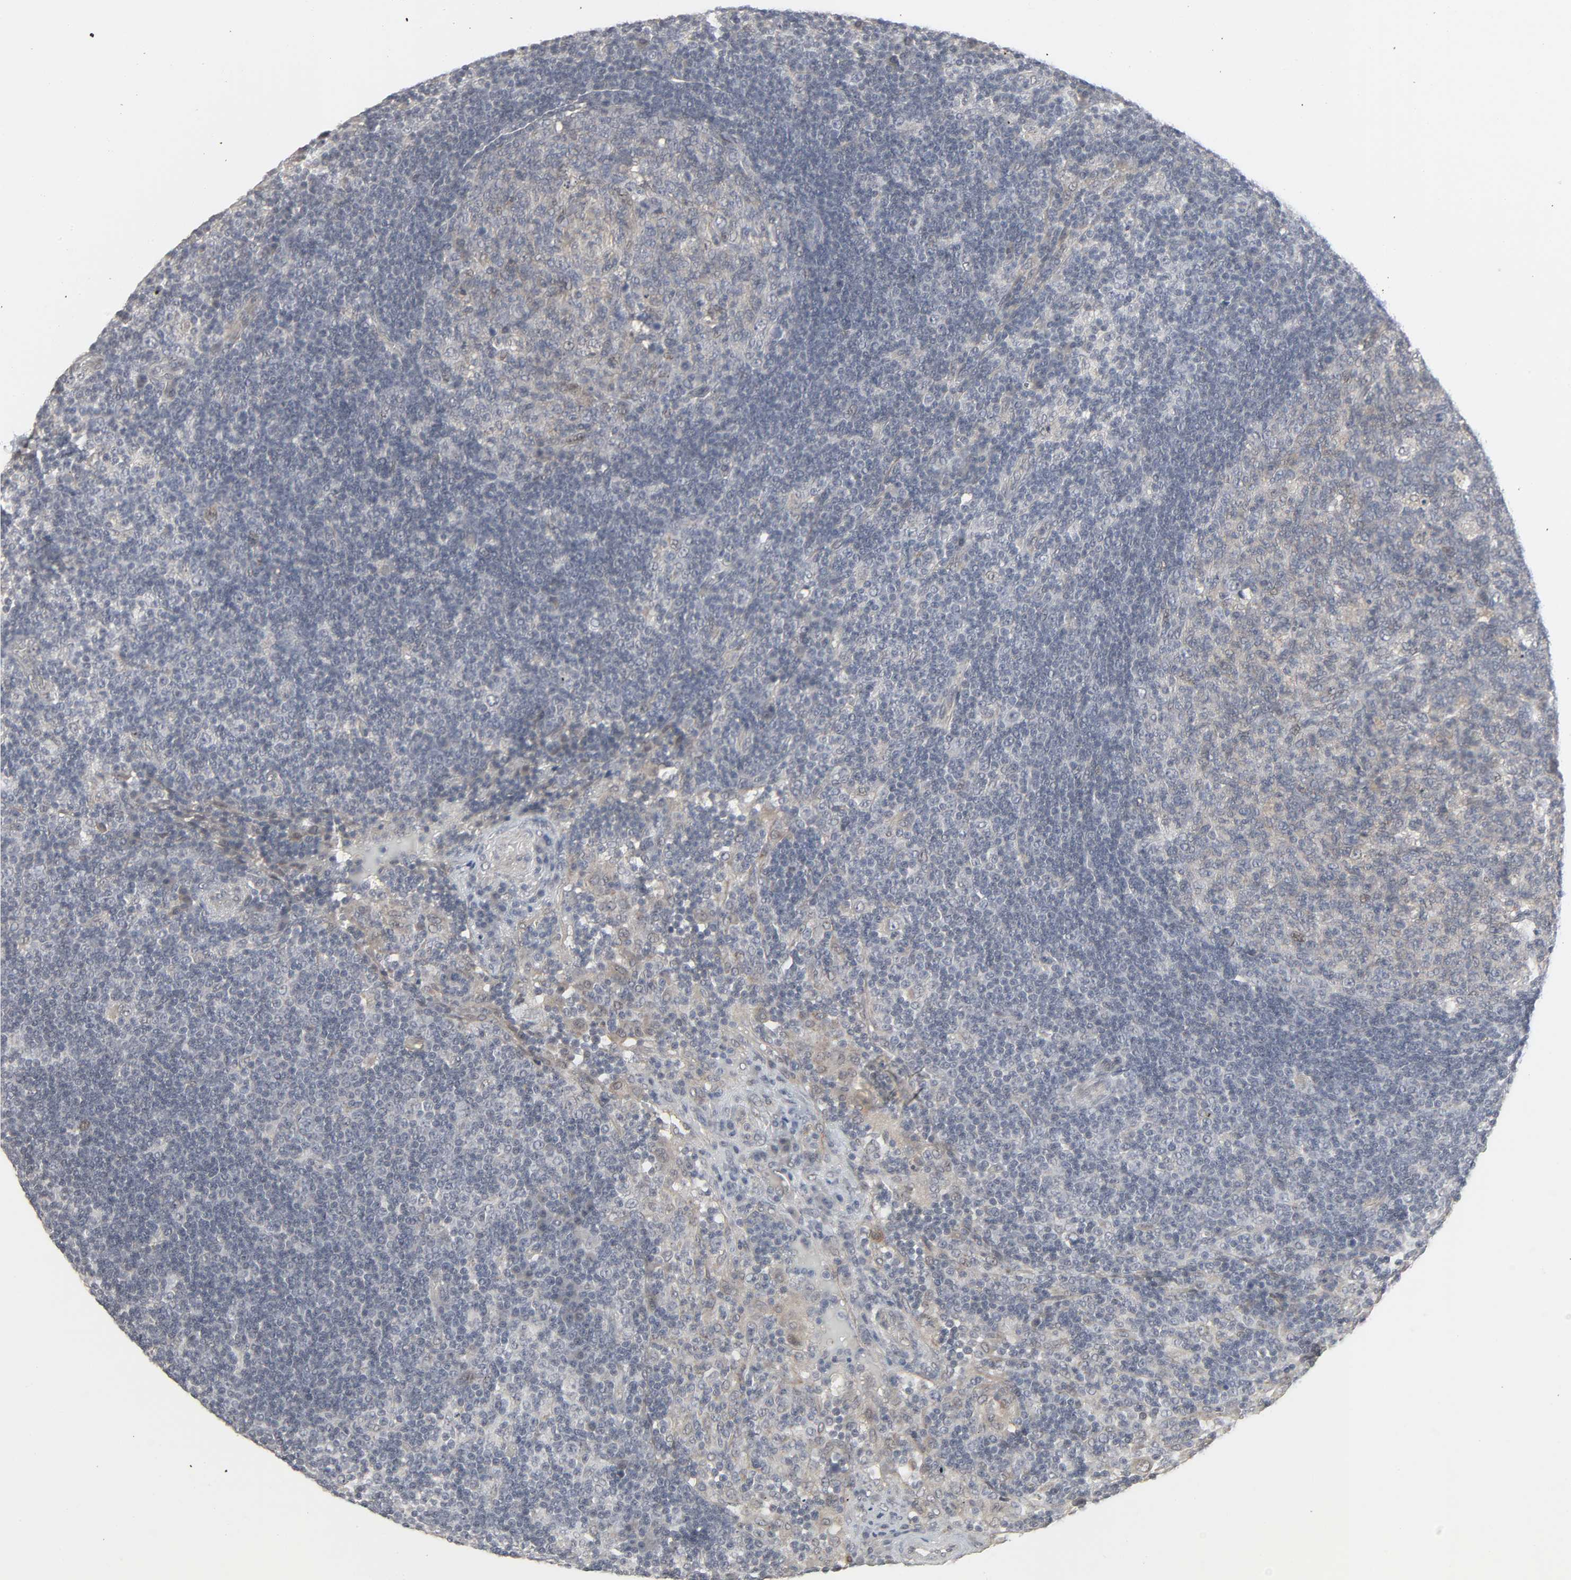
{"staining": {"intensity": "weak", "quantity": "<25%", "location": "nuclear"}, "tissue": "lymph node", "cell_type": "Germinal center cells", "image_type": "normal", "snomed": [{"axis": "morphology", "description": "Normal tissue, NOS"}, {"axis": "morphology", "description": "Squamous cell carcinoma, metastatic, NOS"}, {"axis": "topography", "description": "Lymph node"}], "caption": "DAB immunohistochemical staining of benign human lymph node exhibits no significant staining in germinal center cells. (Stains: DAB (3,3'-diaminobenzidine) immunohistochemistry with hematoxylin counter stain, Microscopy: brightfield microscopy at high magnification).", "gene": "ZNF222", "patient": {"sex": "female", "age": 53}}